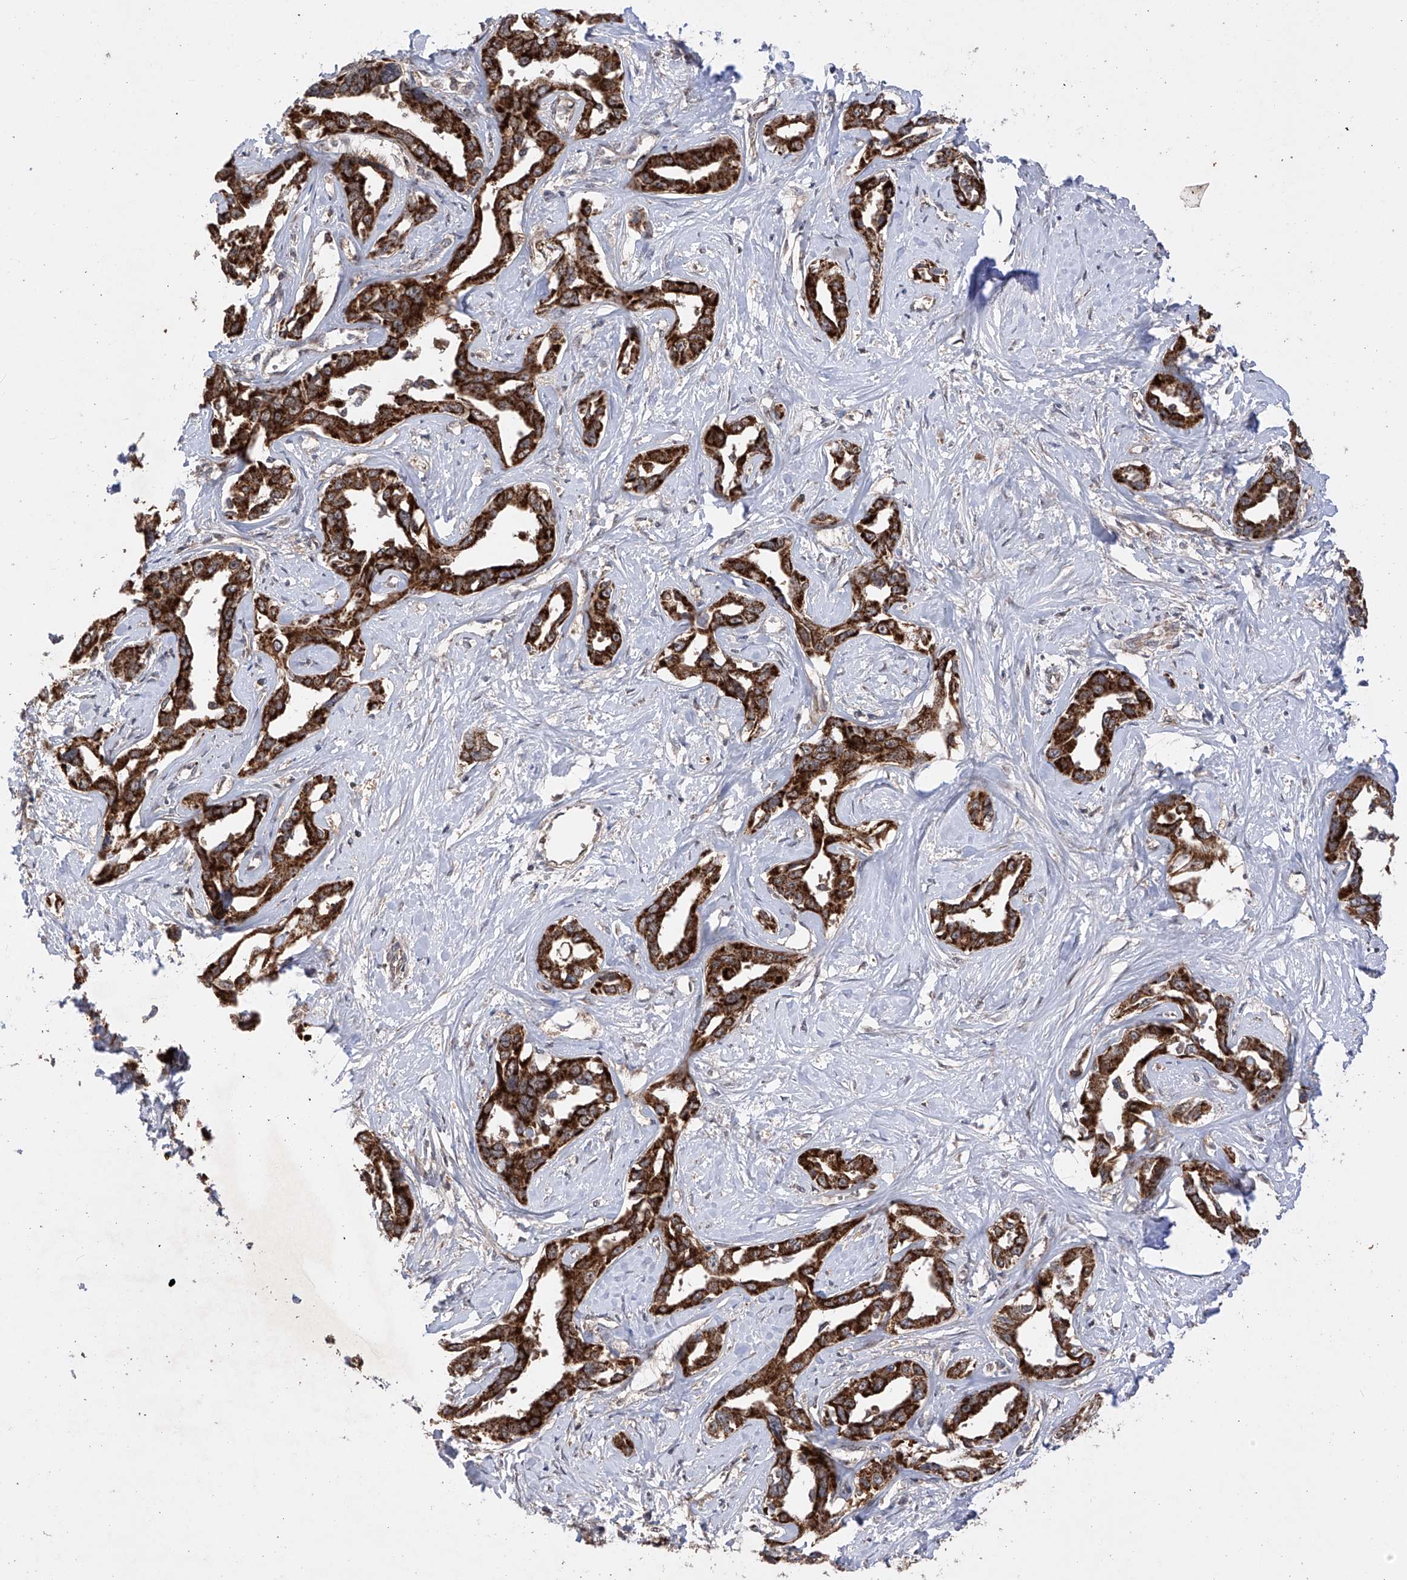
{"staining": {"intensity": "strong", "quantity": ">75%", "location": "cytoplasmic/membranous"}, "tissue": "liver cancer", "cell_type": "Tumor cells", "image_type": "cancer", "snomed": [{"axis": "morphology", "description": "Cholangiocarcinoma"}, {"axis": "topography", "description": "Liver"}], "caption": "A high amount of strong cytoplasmic/membranous staining is present in about >75% of tumor cells in liver cancer tissue.", "gene": "SDHAF4", "patient": {"sex": "male", "age": 59}}